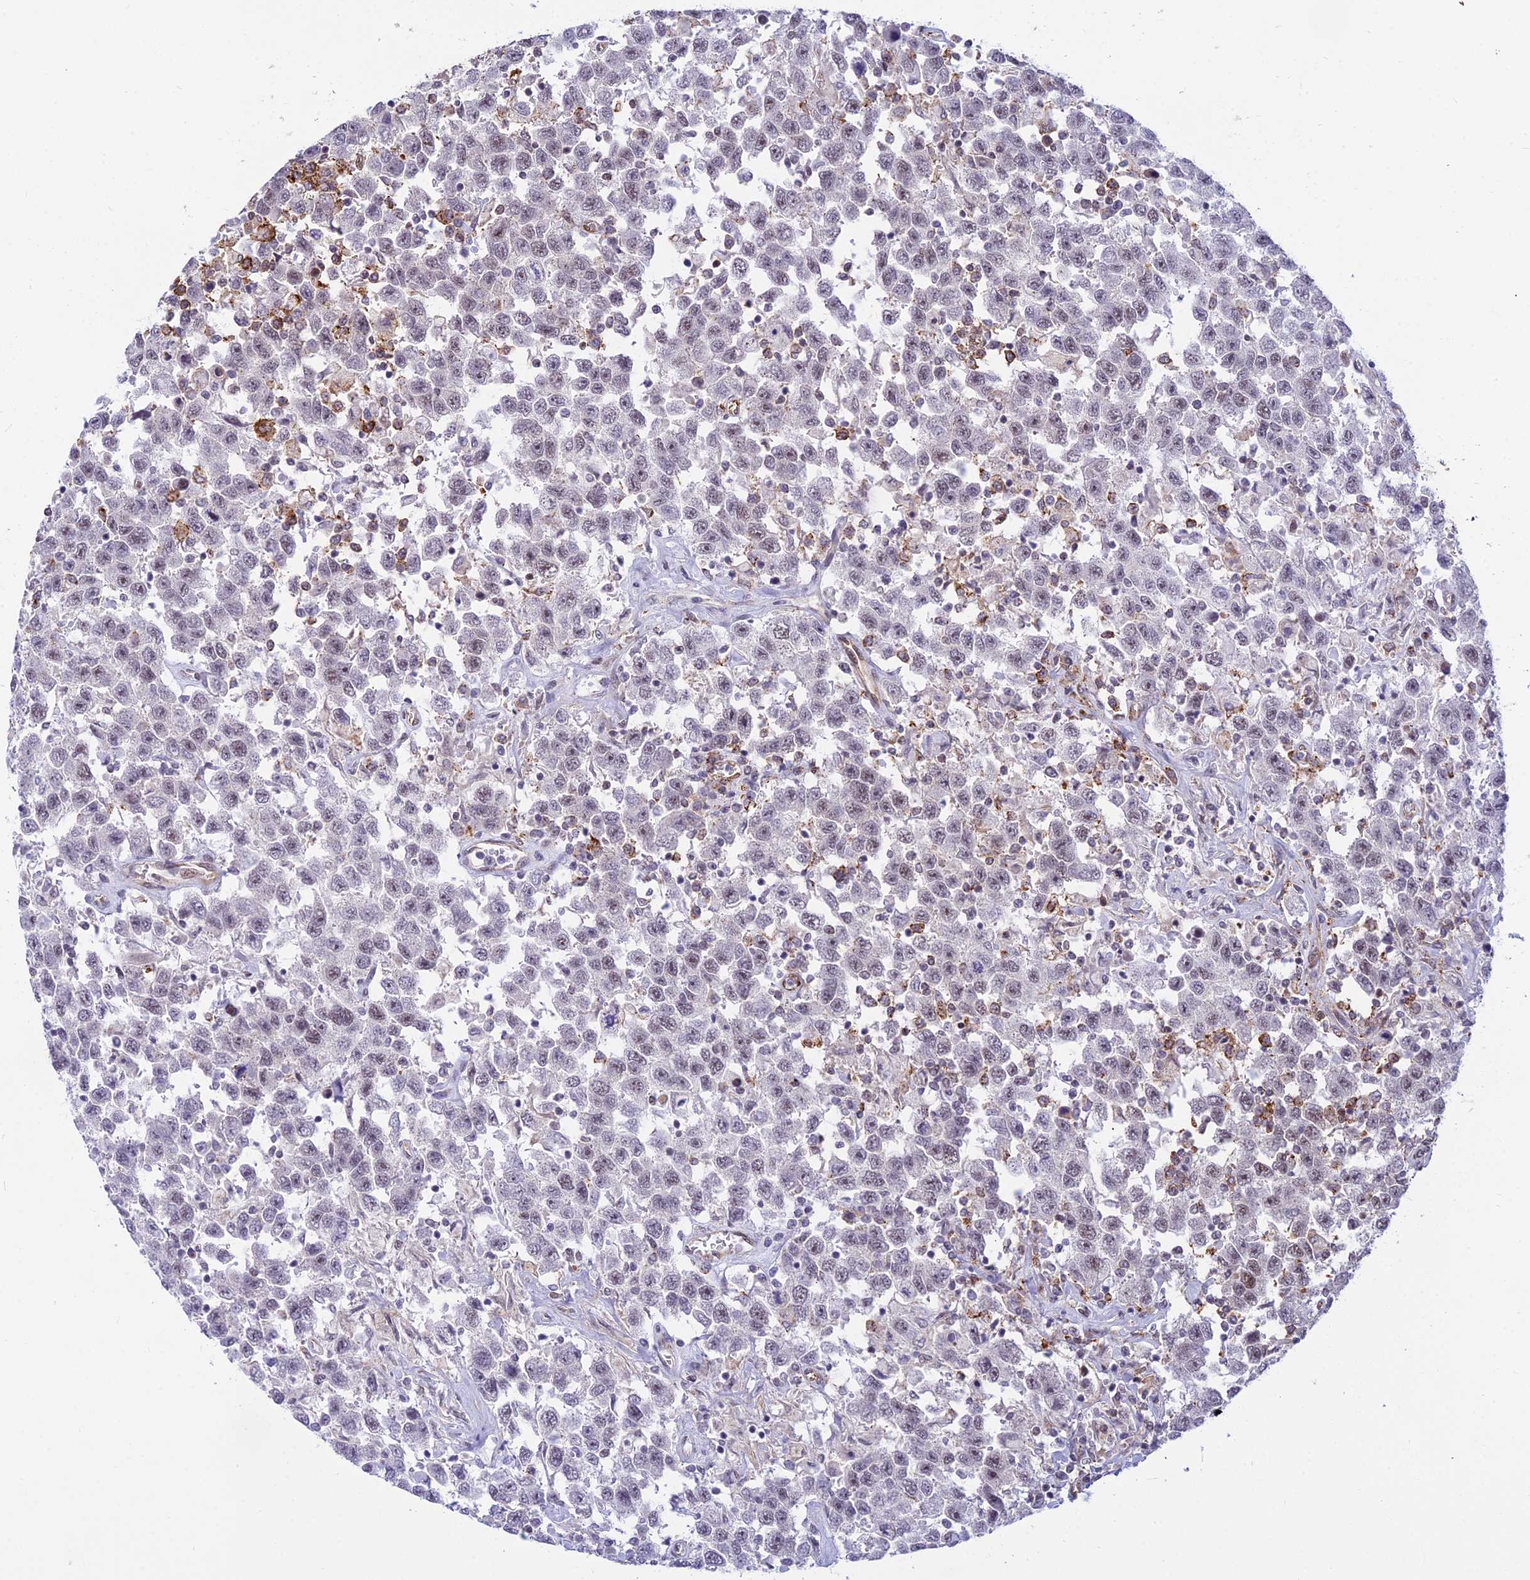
{"staining": {"intensity": "weak", "quantity": "25%-75%", "location": "nuclear"}, "tissue": "testis cancer", "cell_type": "Tumor cells", "image_type": "cancer", "snomed": [{"axis": "morphology", "description": "Seminoma, NOS"}, {"axis": "topography", "description": "Testis"}], "caption": "Immunohistochemistry (IHC) staining of testis cancer (seminoma), which displays low levels of weak nuclear positivity in about 25%-75% of tumor cells indicating weak nuclear protein staining. The staining was performed using DAB (brown) for protein detection and nuclei were counterstained in hematoxylin (blue).", "gene": "SAPCD2", "patient": {"sex": "male", "age": 41}}